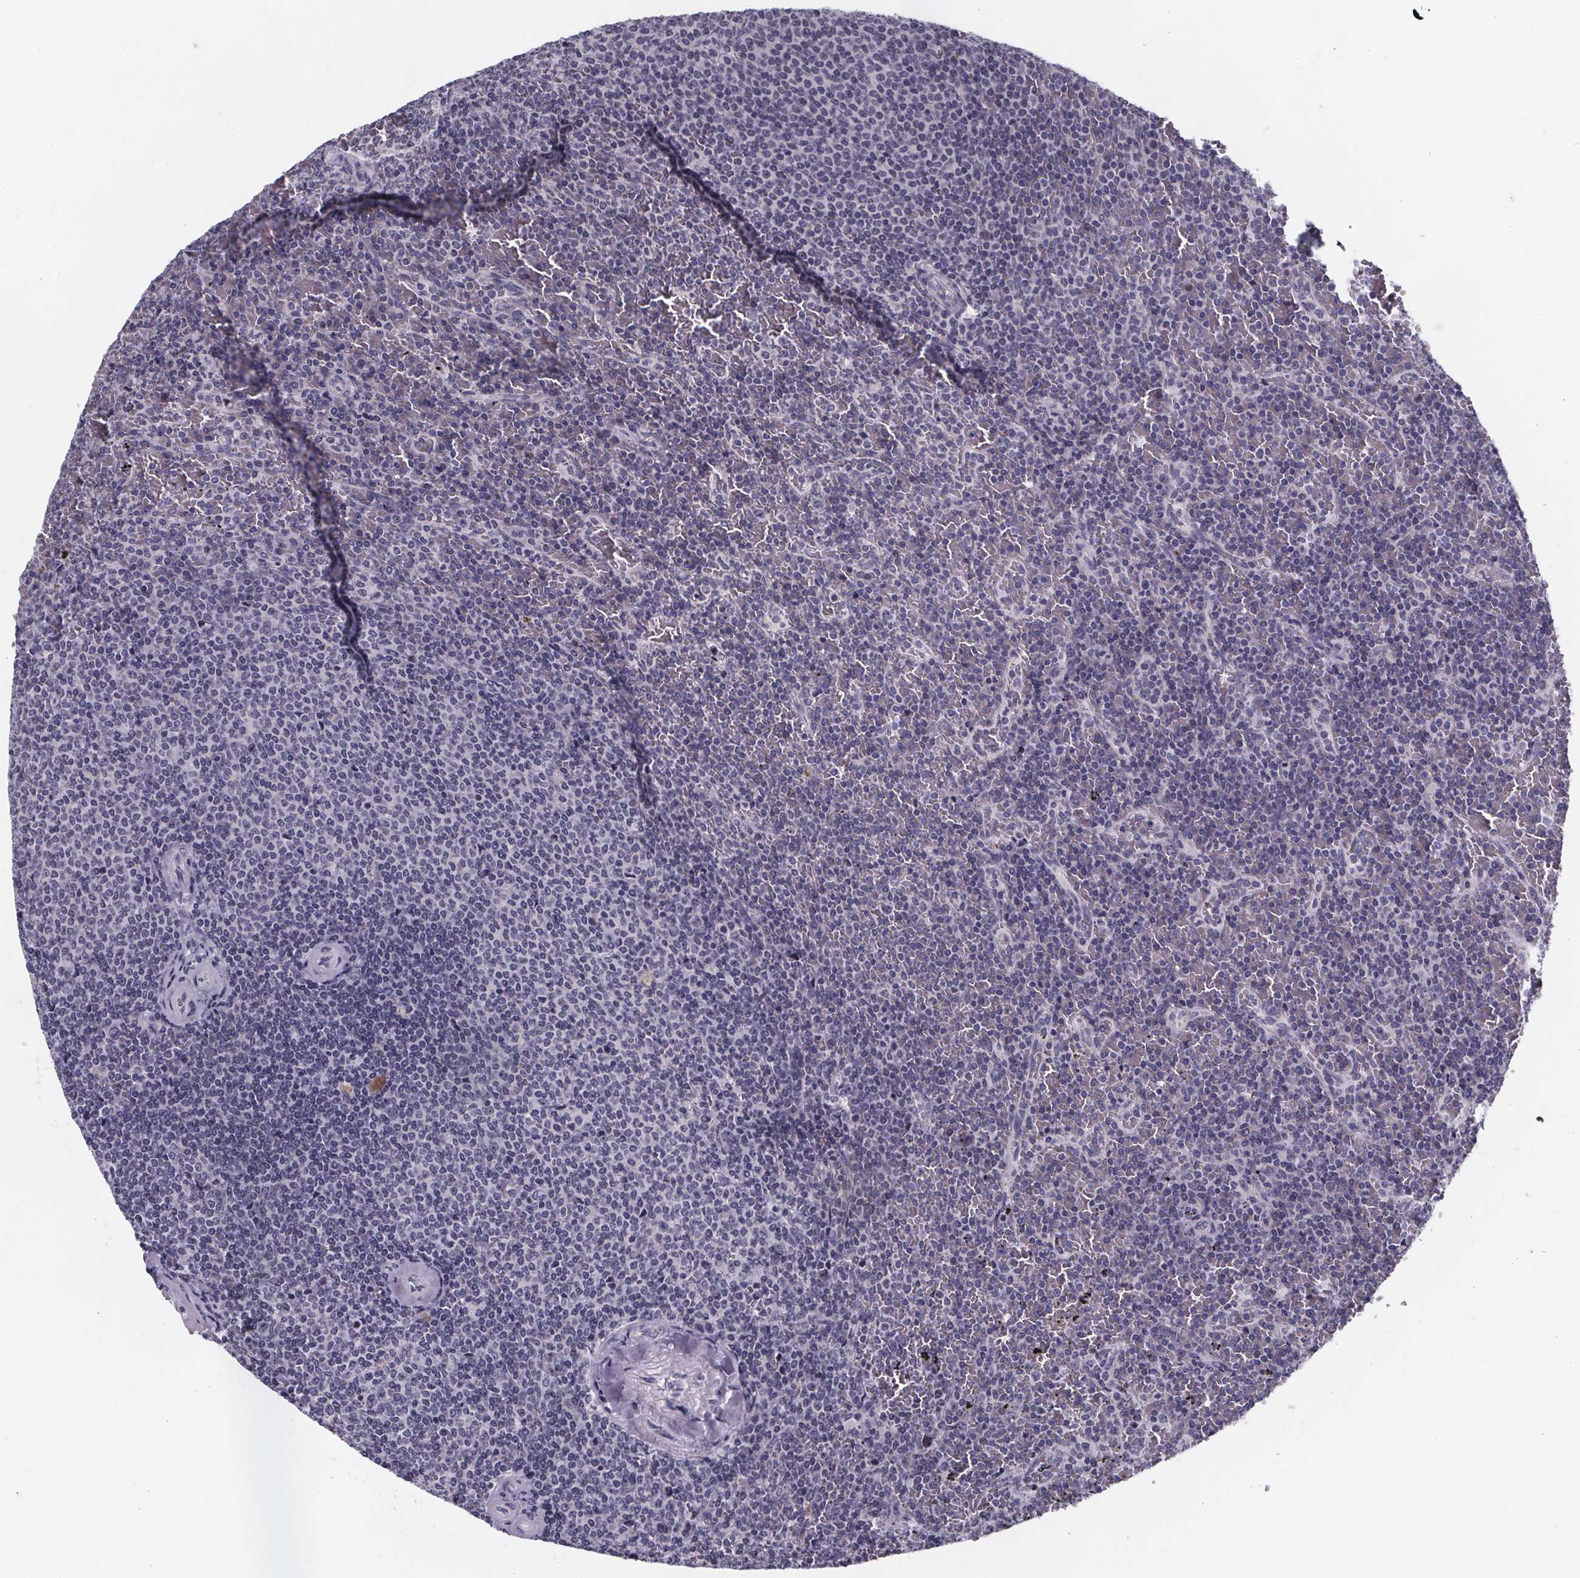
{"staining": {"intensity": "negative", "quantity": "none", "location": "none"}, "tissue": "lymphoma", "cell_type": "Tumor cells", "image_type": "cancer", "snomed": [{"axis": "morphology", "description": "Malignant lymphoma, non-Hodgkin's type, Low grade"}, {"axis": "topography", "description": "Spleen"}], "caption": "Immunohistochemistry micrograph of human lymphoma stained for a protein (brown), which shows no expression in tumor cells. Nuclei are stained in blue.", "gene": "PAH", "patient": {"sex": "female", "age": 77}}